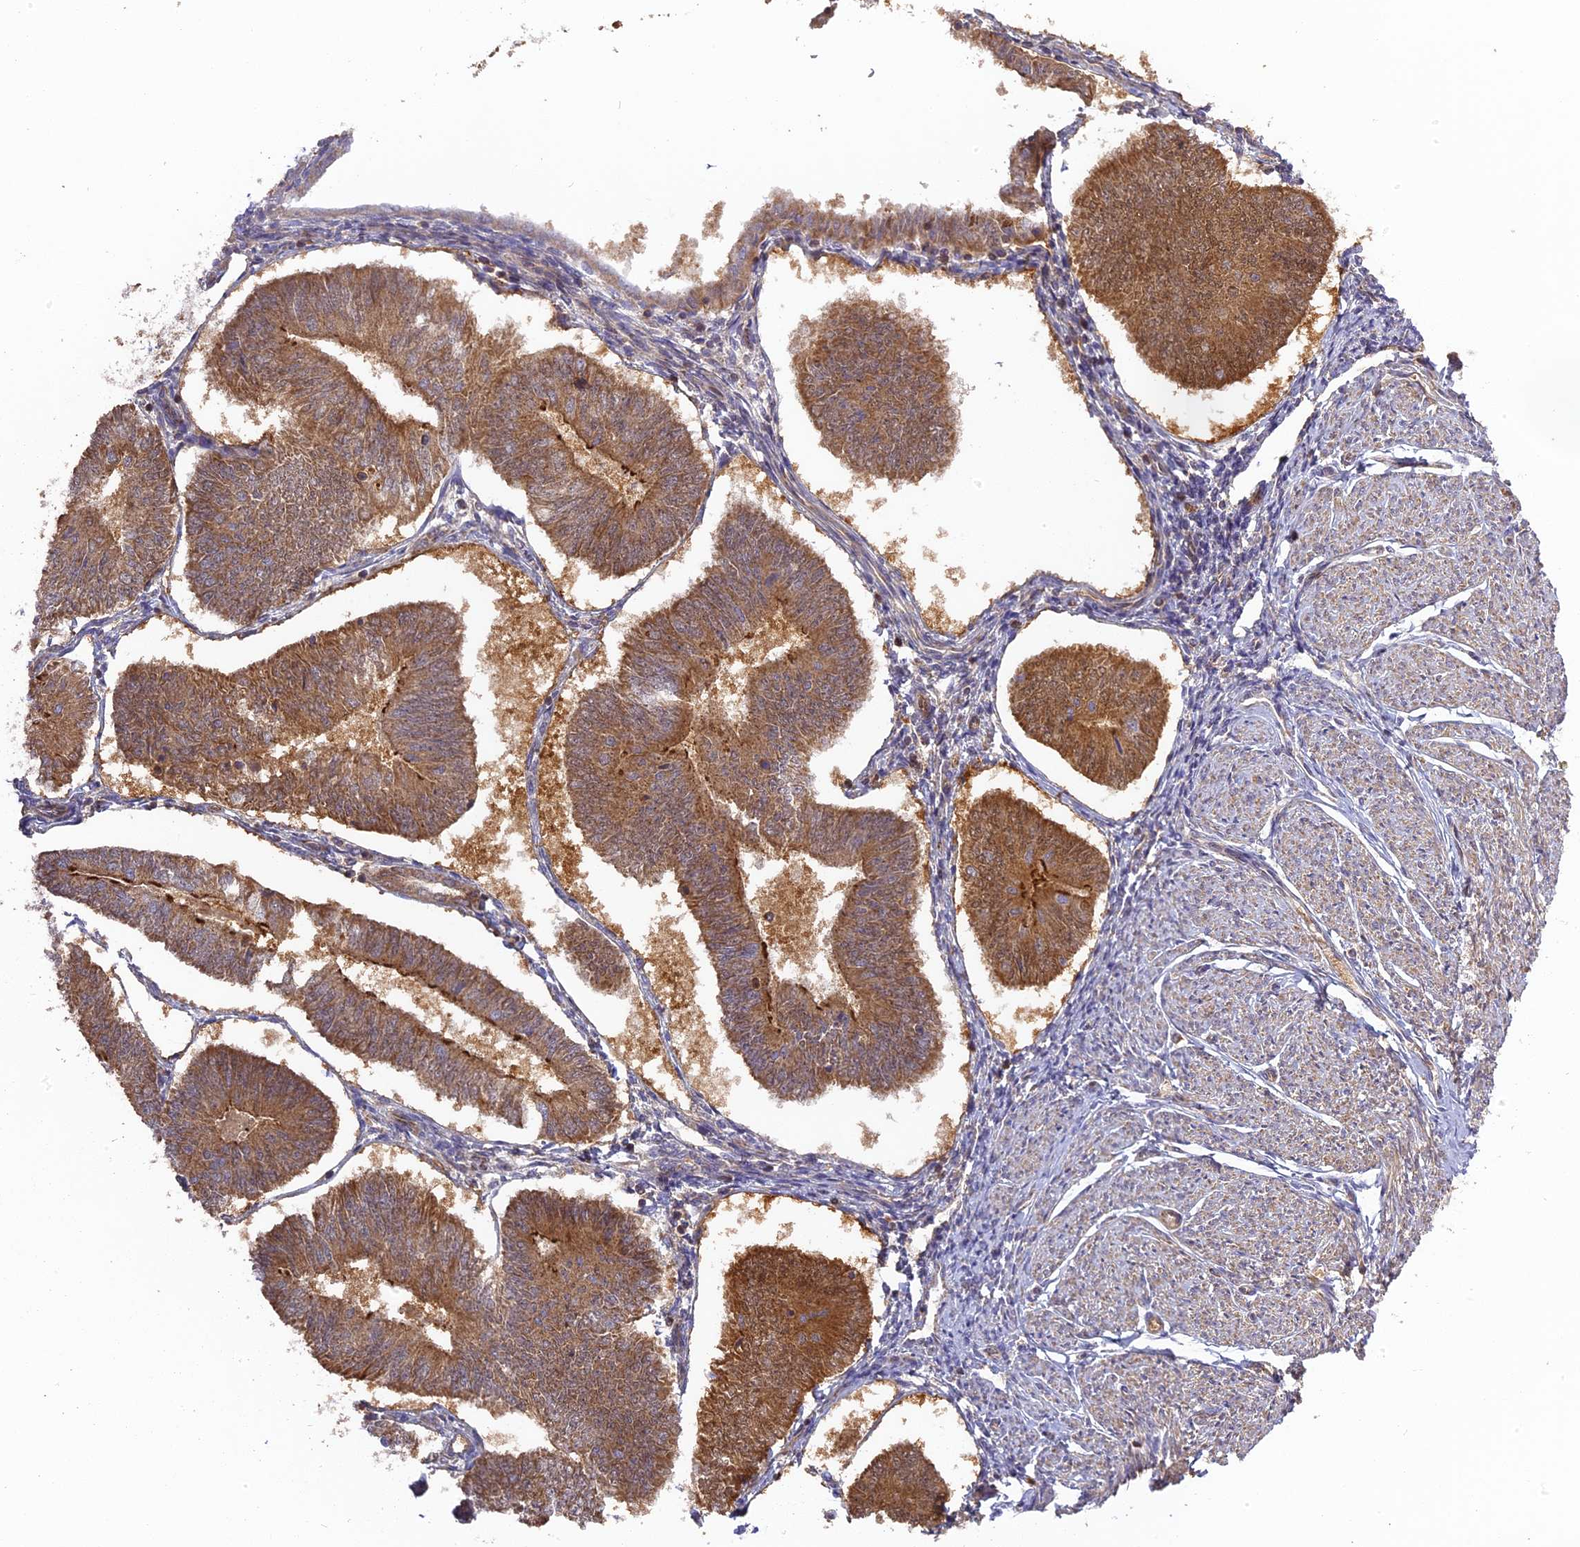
{"staining": {"intensity": "moderate", "quantity": ">75%", "location": "cytoplasmic/membranous"}, "tissue": "endometrial cancer", "cell_type": "Tumor cells", "image_type": "cancer", "snomed": [{"axis": "morphology", "description": "Adenocarcinoma, NOS"}, {"axis": "topography", "description": "Endometrium"}], "caption": "Immunohistochemistry of endometrial cancer (adenocarcinoma) shows medium levels of moderate cytoplasmic/membranous positivity in approximately >75% of tumor cells.", "gene": "RPIA", "patient": {"sex": "female", "age": 58}}